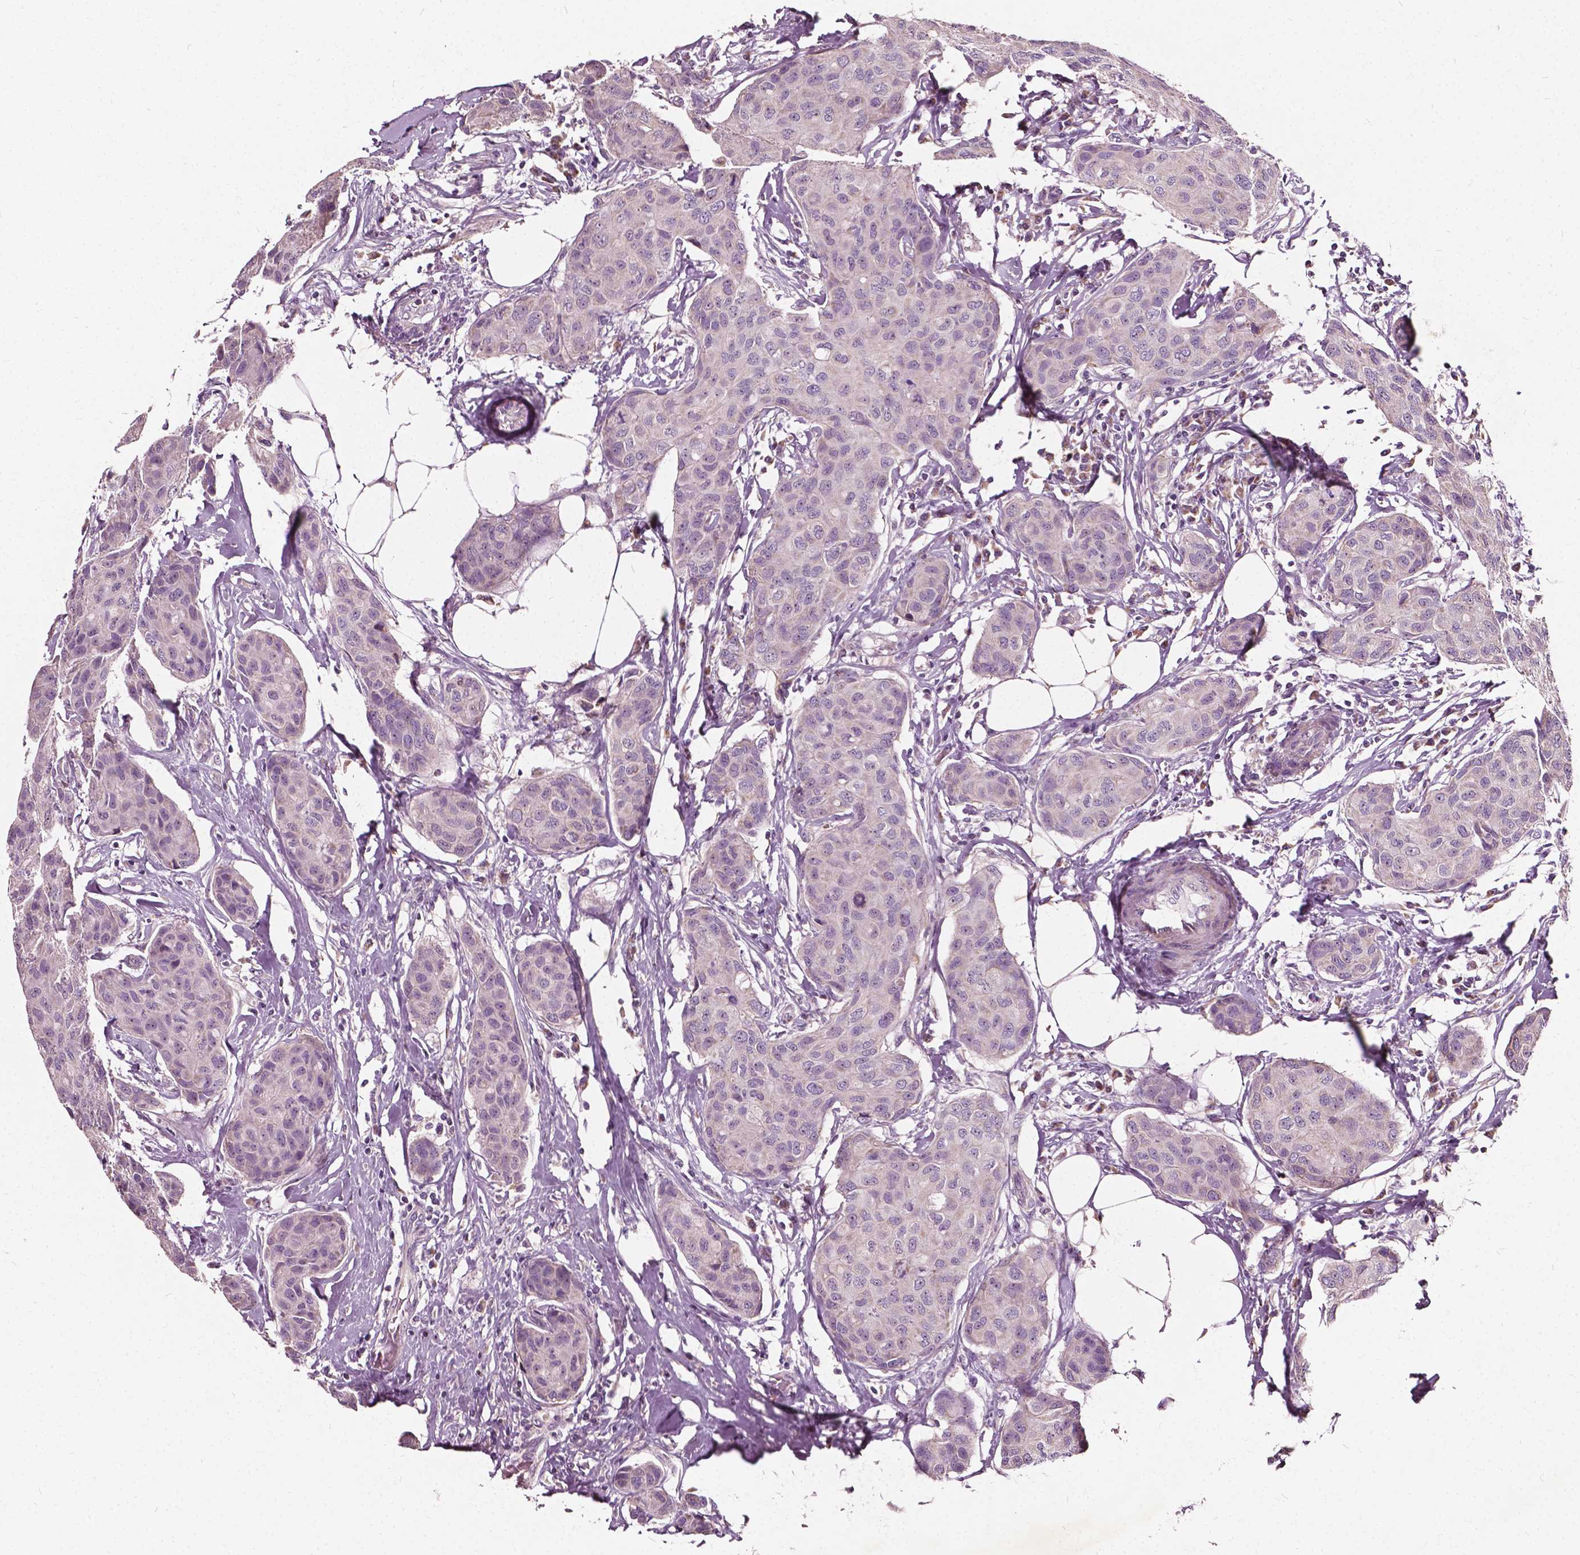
{"staining": {"intensity": "negative", "quantity": "none", "location": "none"}, "tissue": "breast cancer", "cell_type": "Tumor cells", "image_type": "cancer", "snomed": [{"axis": "morphology", "description": "Duct carcinoma"}, {"axis": "topography", "description": "Breast"}], "caption": "An IHC histopathology image of invasive ductal carcinoma (breast) is shown. There is no staining in tumor cells of invasive ductal carcinoma (breast).", "gene": "ODF3L2", "patient": {"sex": "female", "age": 80}}